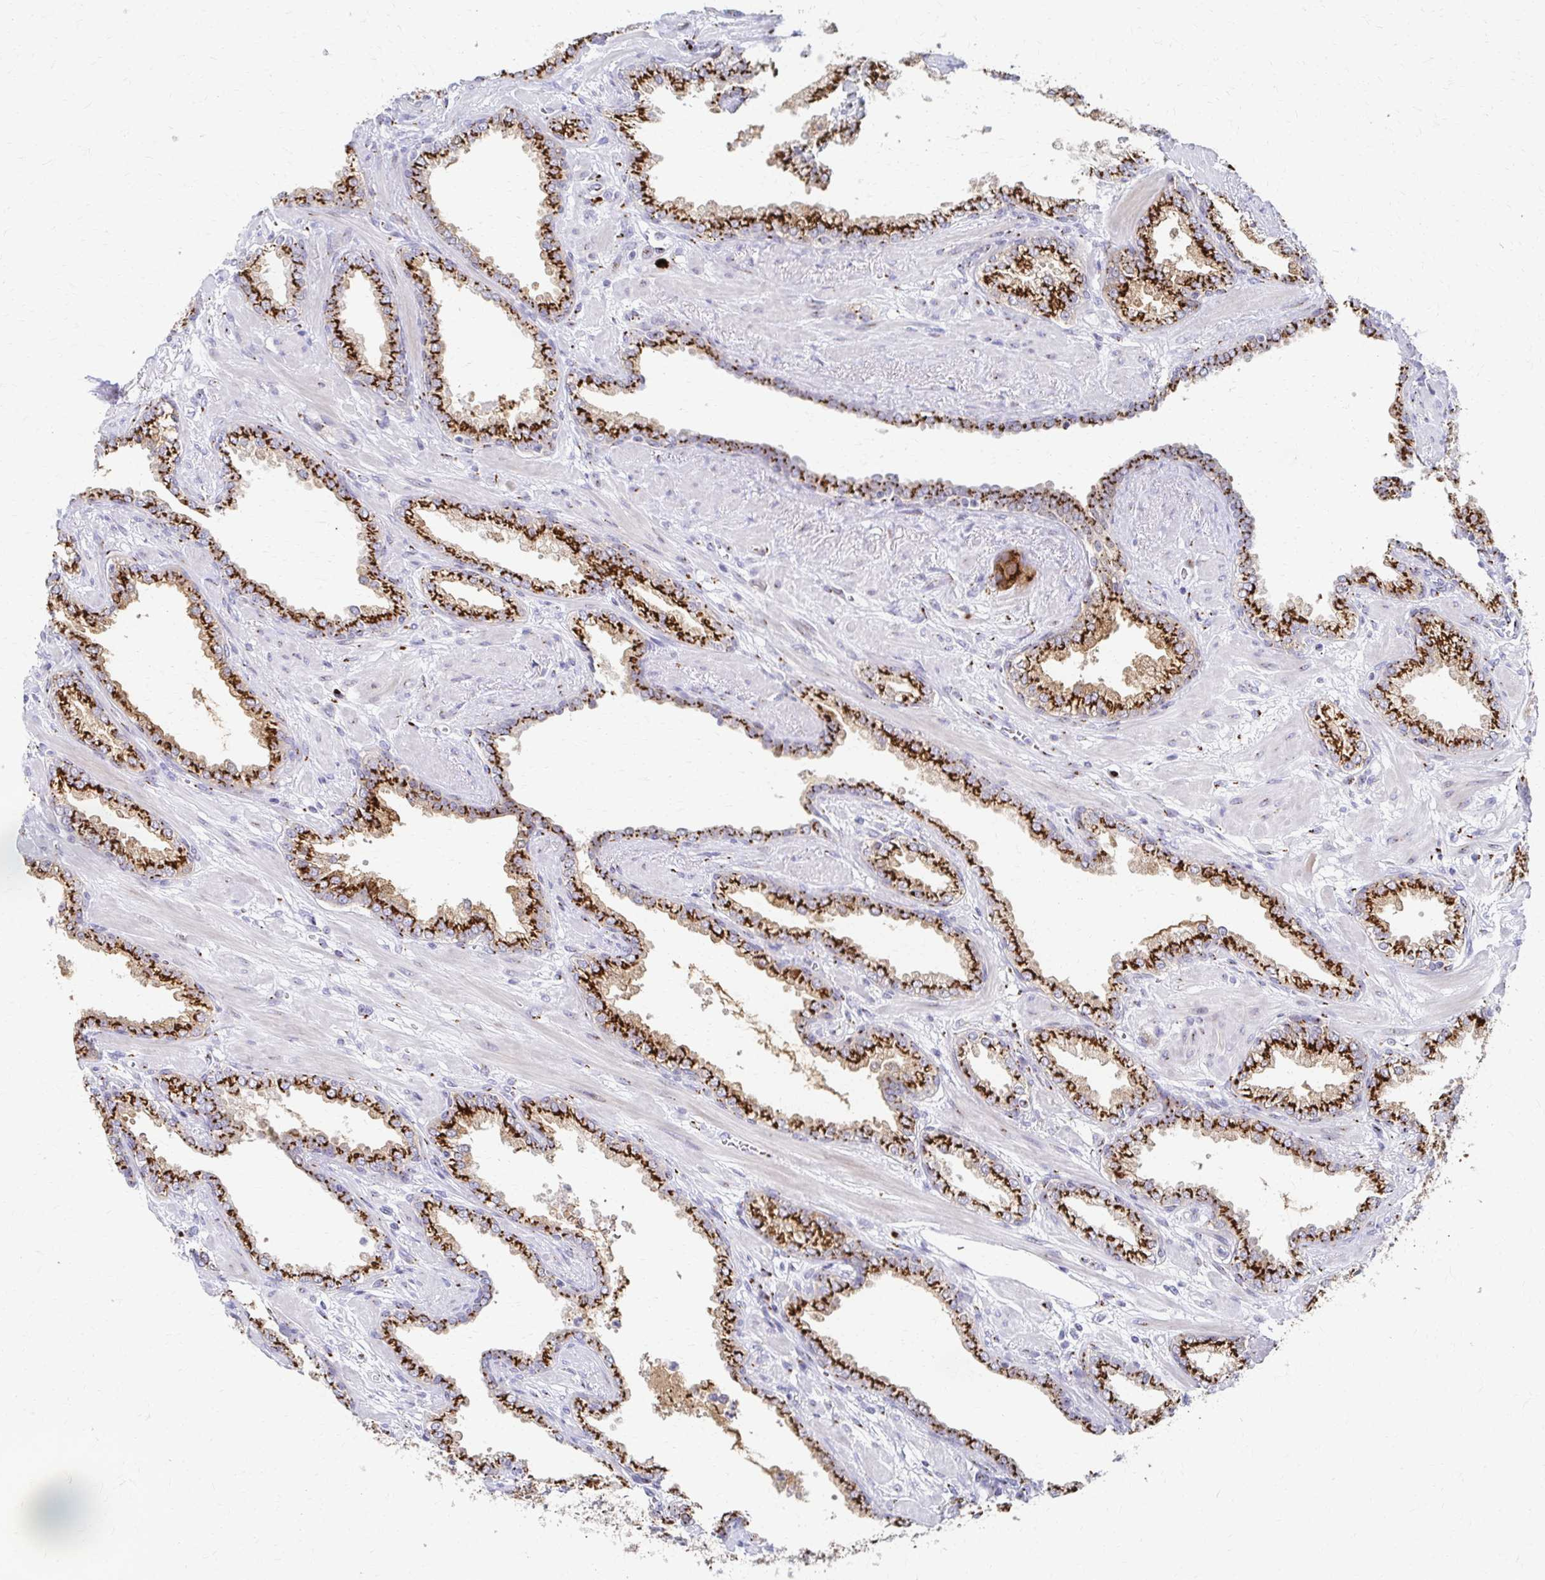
{"staining": {"intensity": "strong", "quantity": ">75%", "location": "cytoplasmic/membranous"}, "tissue": "prostate cancer", "cell_type": "Tumor cells", "image_type": "cancer", "snomed": [{"axis": "morphology", "description": "Adenocarcinoma, High grade"}, {"axis": "topography", "description": "Prostate"}], "caption": "Immunohistochemical staining of prostate cancer reveals high levels of strong cytoplasmic/membranous protein expression in about >75% of tumor cells.", "gene": "TM9SF1", "patient": {"sex": "male", "age": 60}}